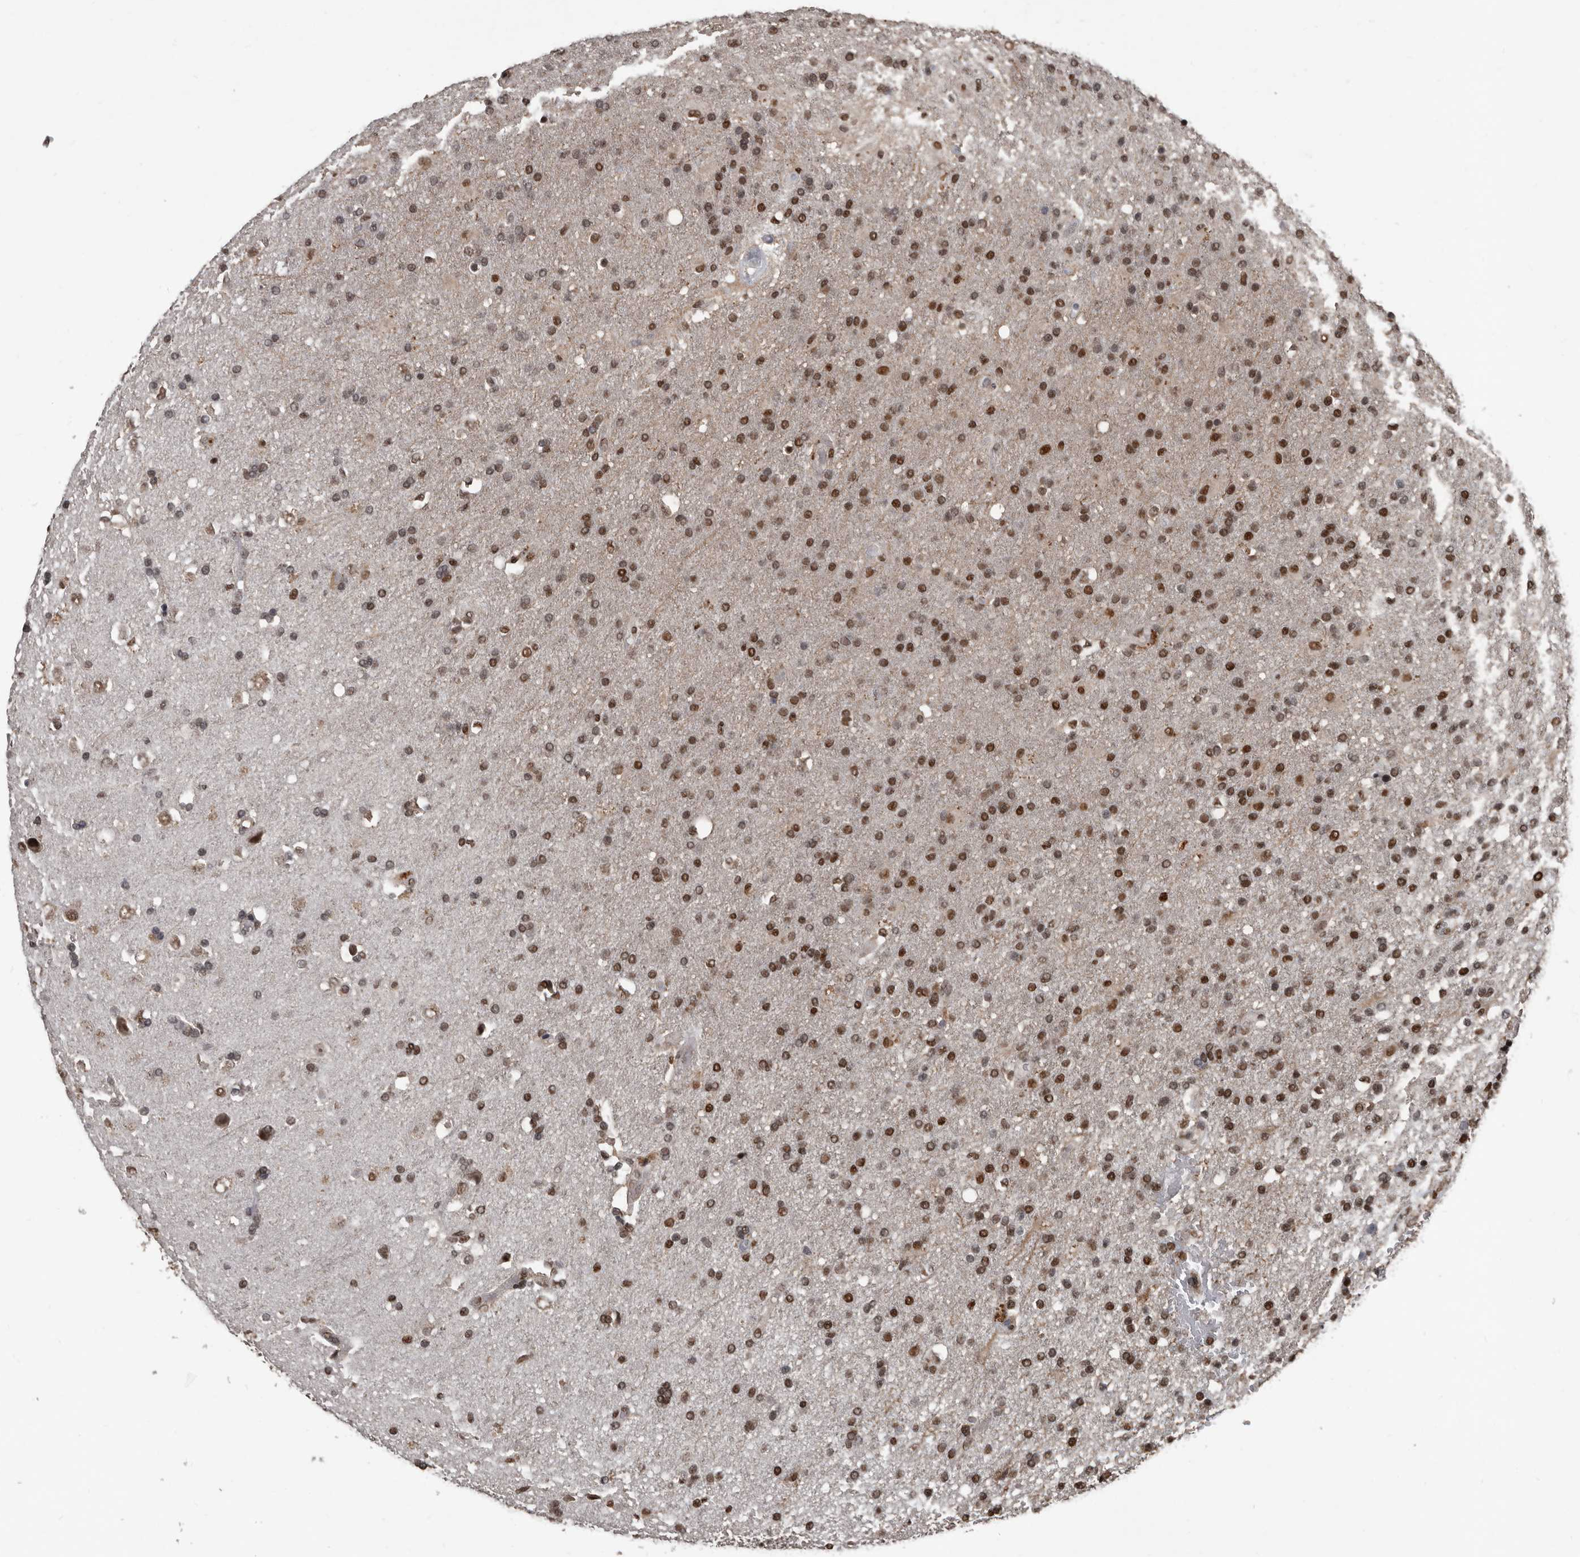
{"staining": {"intensity": "strong", "quantity": ">75%", "location": "nuclear"}, "tissue": "glioma", "cell_type": "Tumor cells", "image_type": "cancer", "snomed": [{"axis": "morphology", "description": "Glioma, malignant, High grade"}, {"axis": "topography", "description": "Brain"}], "caption": "DAB immunohistochemical staining of malignant glioma (high-grade) displays strong nuclear protein expression in approximately >75% of tumor cells.", "gene": "CHD1L", "patient": {"sex": "male", "age": 72}}